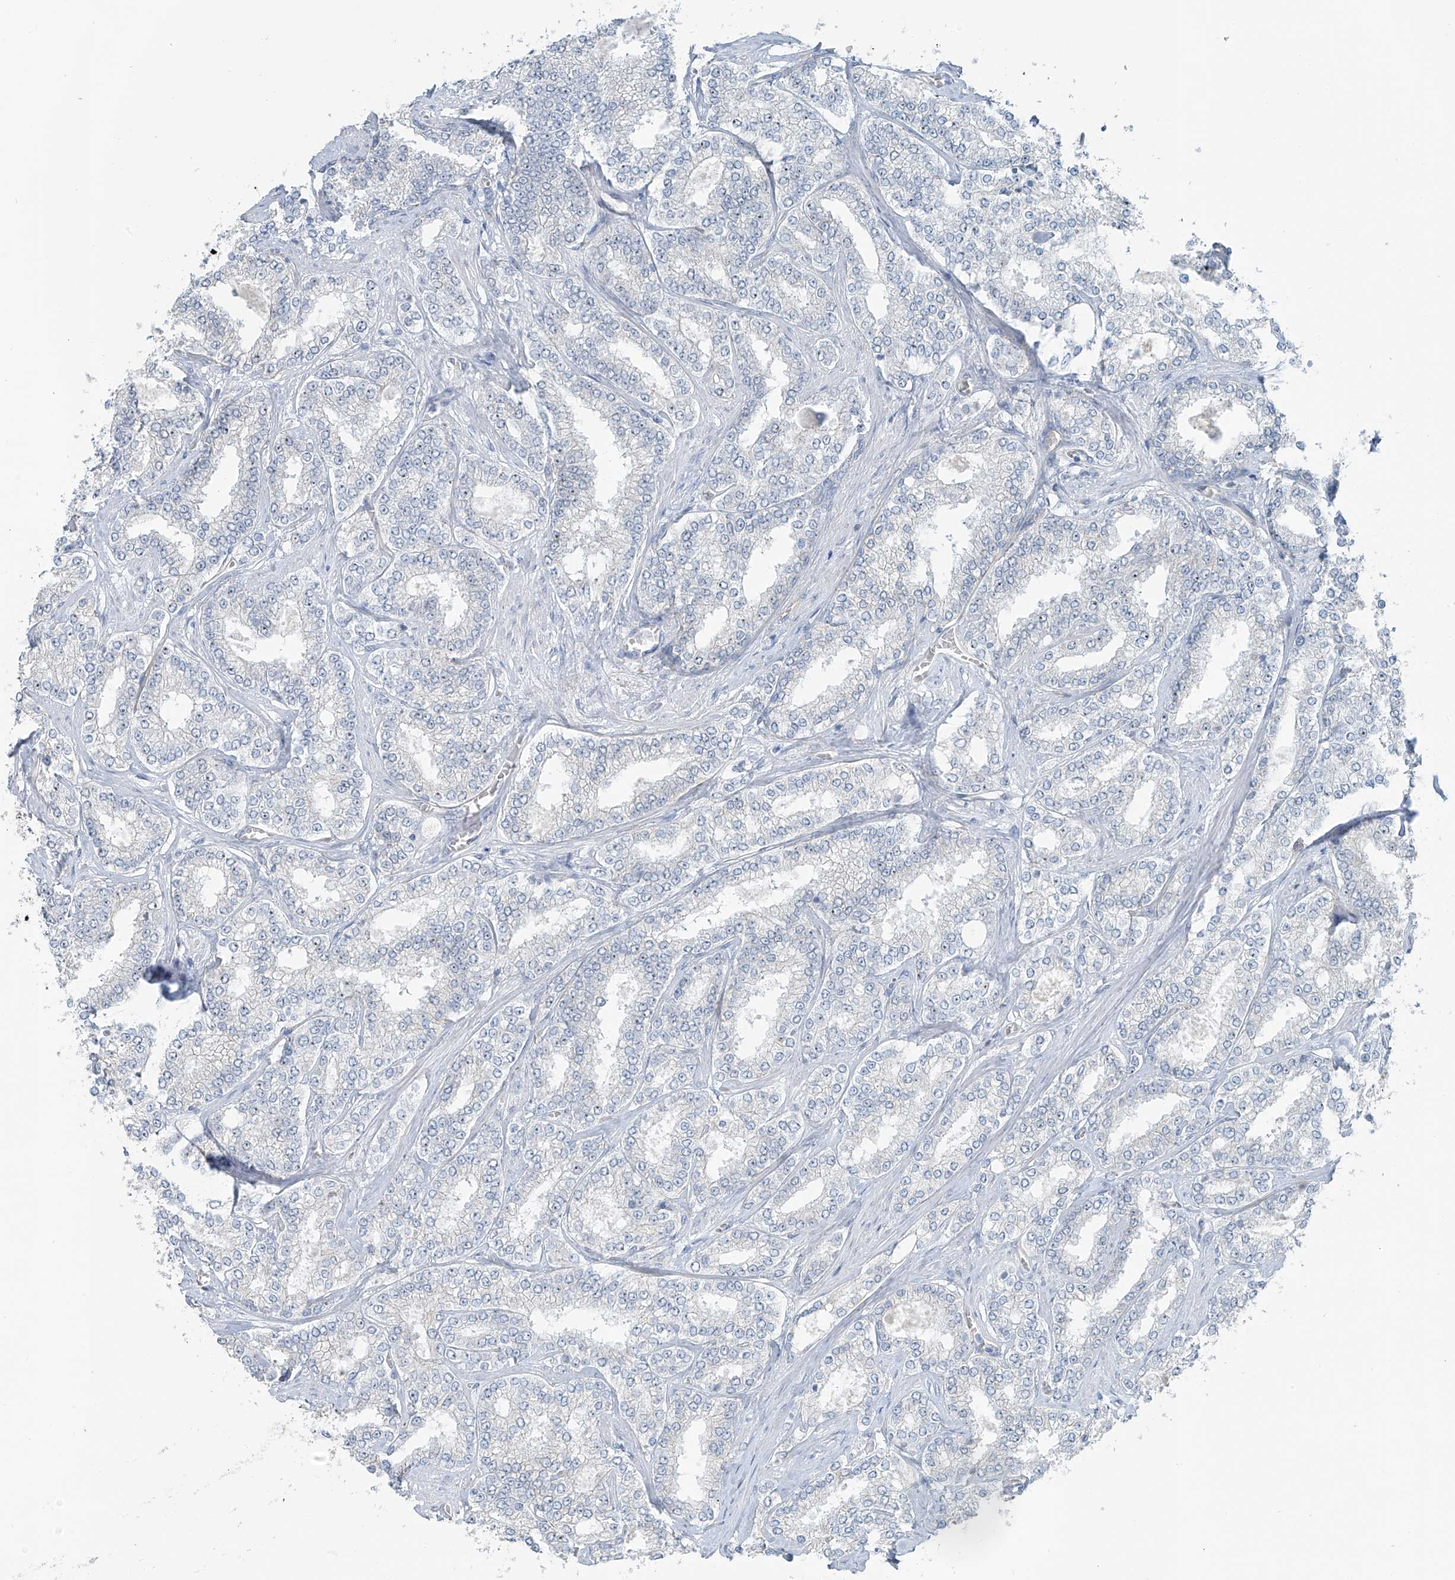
{"staining": {"intensity": "negative", "quantity": "none", "location": "none"}, "tissue": "prostate cancer", "cell_type": "Tumor cells", "image_type": "cancer", "snomed": [{"axis": "morphology", "description": "Normal tissue, NOS"}, {"axis": "morphology", "description": "Adenocarcinoma, High grade"}, {"axis": "topography", "description": "Prostate"}], "caption": "Immunohistochemical staining of human prostate cancer shows no significant staining in tumor cells.", "gene": "TUBE1", "patient": {"sex": "male", "age": 83}}